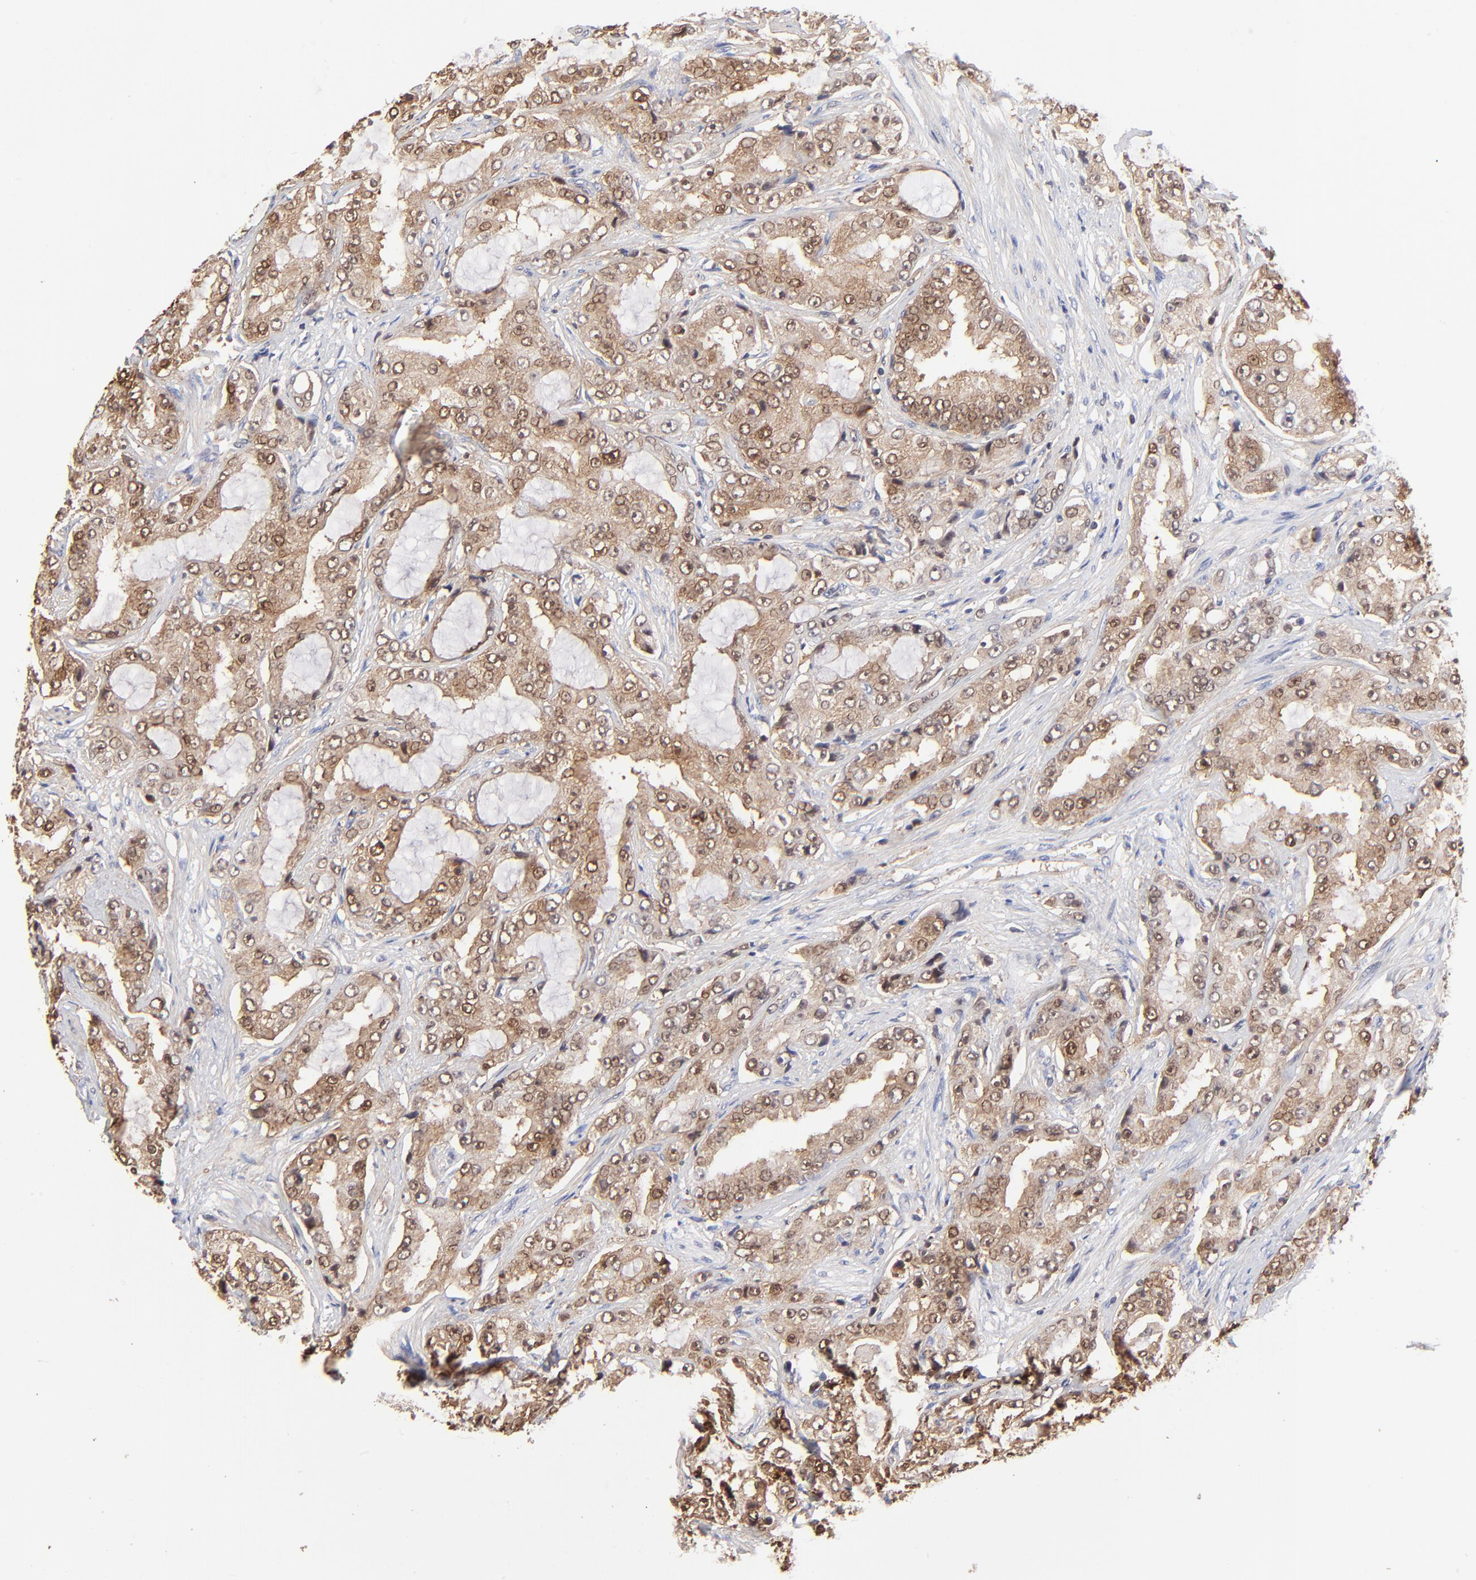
{"staining": {"intensity": "moderate", "quantity": "25%-75%", "location": "cytoplasmic/membranous,nuclear"}, "tissue": "prostate cancer", "cell_type": "Tumor cells", "image_type": "cancer", "snomed": [{"axis": "morphology", "description": "Adenocarcinoma, High grade"}, {"axis": "topography", "description": "Prostate"}], "caption": "DAB immunohistochemical staining of human prostate cancer exhibits moderate cytoplasmic/membranous and nuclear protein staining in about 25%-75% of tumor cells.", "gene": "DCTPP1", "patient": {"sex": "male", "age": 73}}